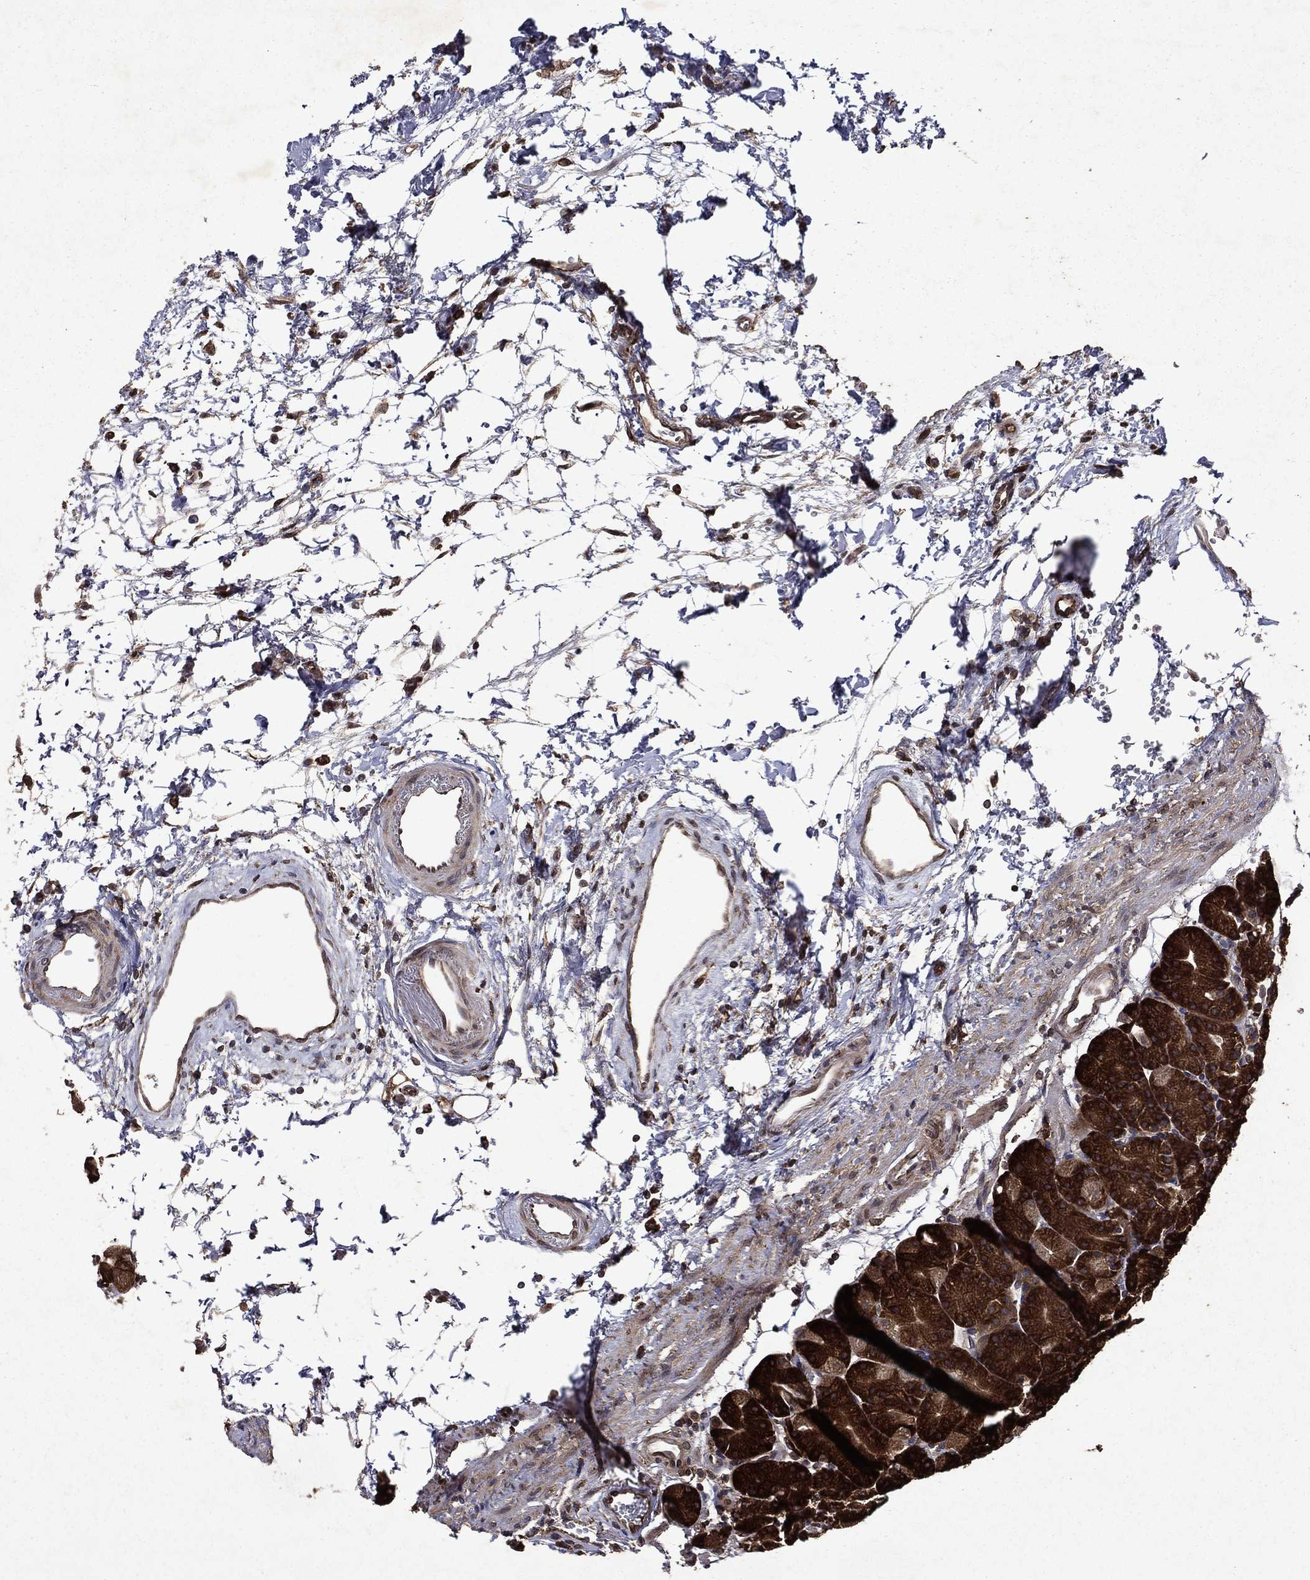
{"staining": {"intensity": "strong", "quantity": ">75%", "location": "cytoplasmic/membranous"}, "tissue": "stomach", "cell_type": "Glandular cells", "image_type": "normal", "snomed": [{"axis": "morphology", "description": "Normal tissue, NOS"}, {"axis": "morphology", "description": "Adenocarcinoma, NOS"}, {"axis": "topography", "description": "Stomach"}], "caption": "Protein expression by immunohistochemistry (IHC) displays strong cytoplasmic/membranous expression in approximately >75% of glandular cells in unremarkable stomach. The protein is stained brown, and the nuclei are stained in blue (DAB (3,3'-diaminobenzidine) IHC with brightfield microscopy, high magnification).", "gene": "EIF2B4", "patient": {"sex": "female", "age": 81}}